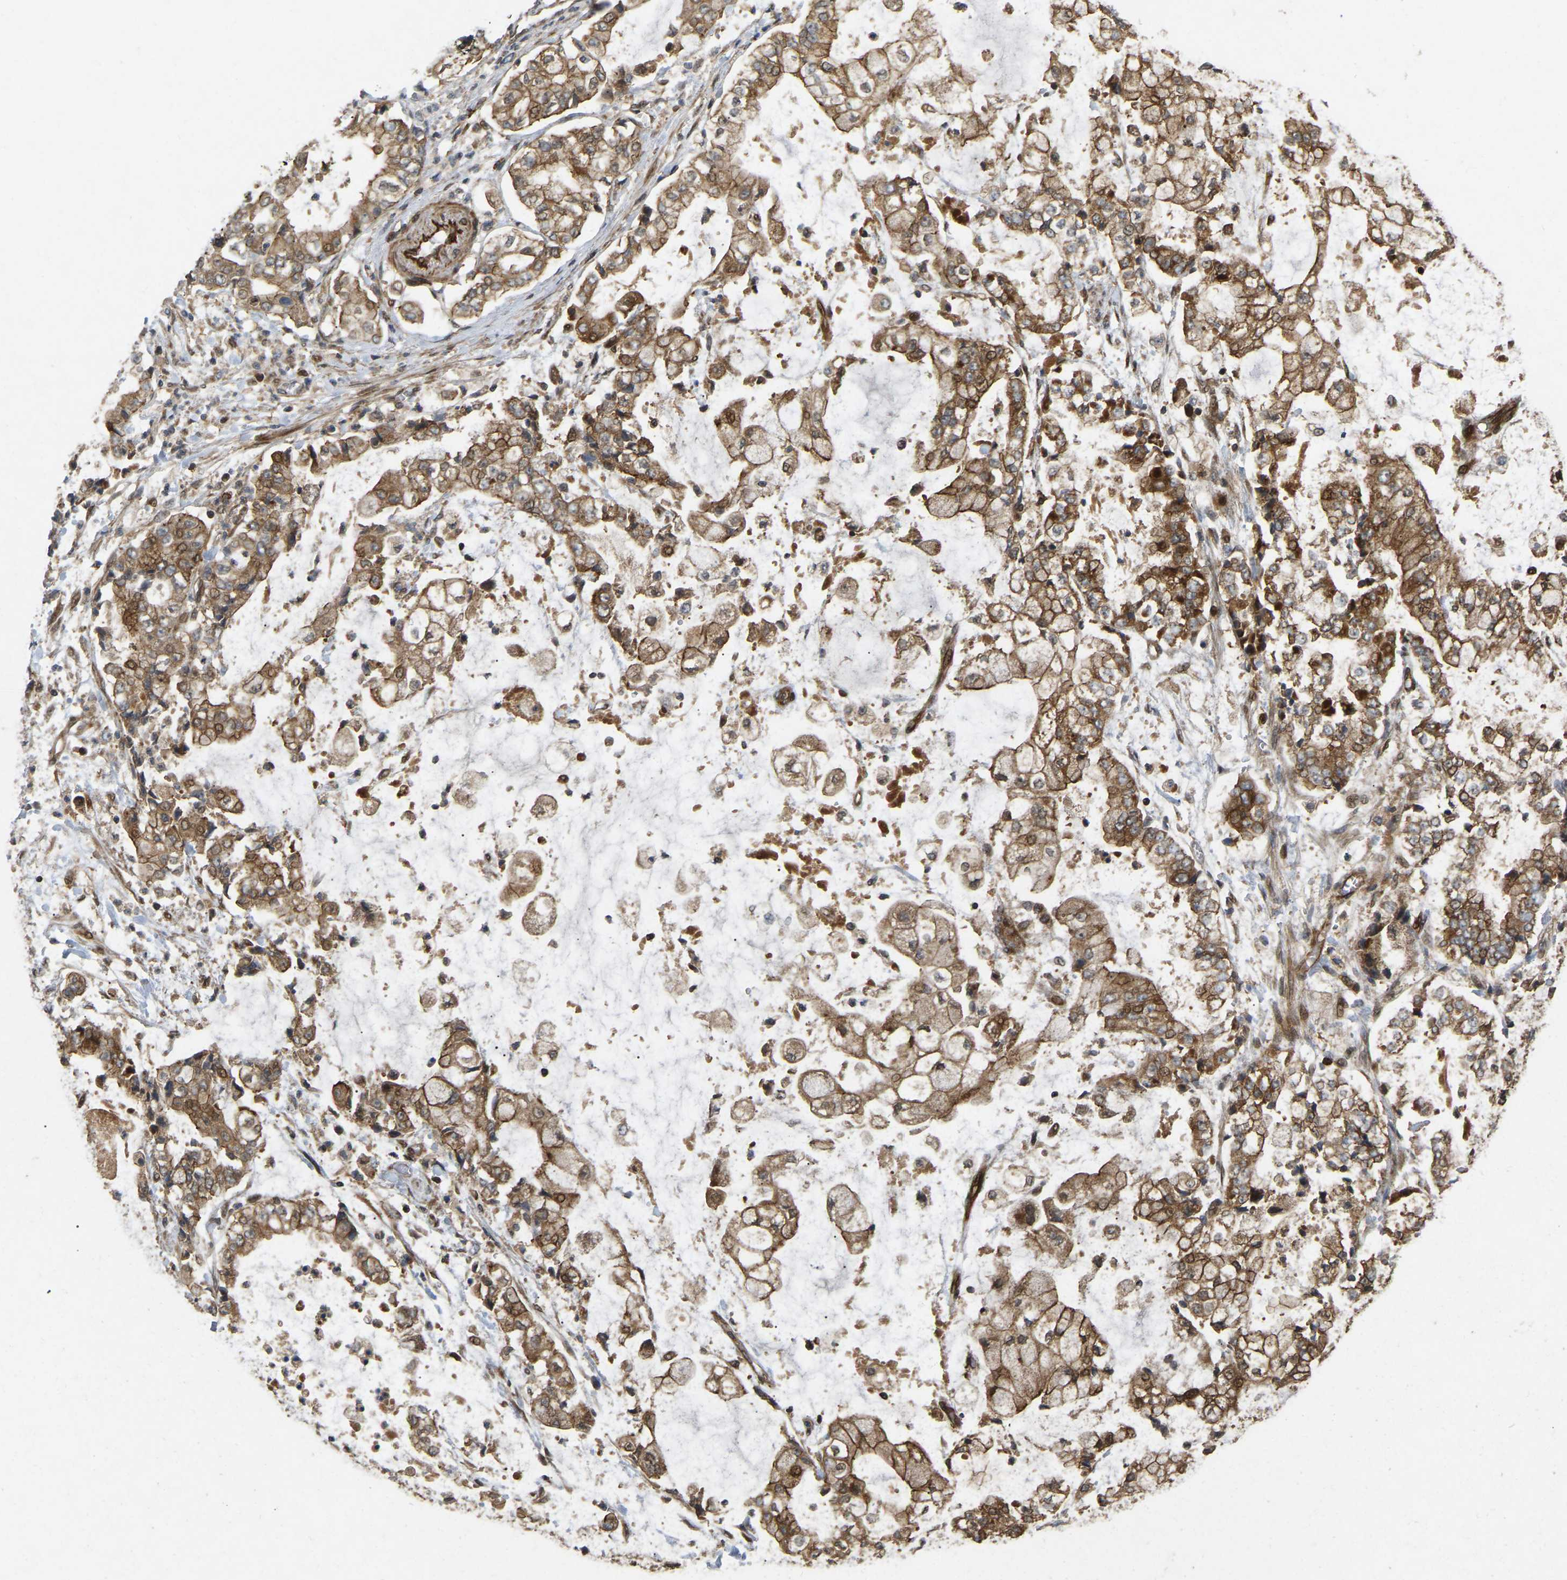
{"staining": {"intensity": "moderate", "quantity": ">75%", "location": "cytoplasmic/membranous,nuclear"}, "tissue": "stomach cancer", "cell_type": "Tumor cells", "image_type": "cancer", "snomed": [{"axis": "morphology", "description": "Adenocarcinoma, NOS"}, {"axis": "topography", "description": "Stomach"}], "caption": "High-power microscopy captured an immunohistochemistry (IHC) image of stomach cancer (adenocarcinoma), revealing moderate cytoplasmic/membranous and nuclear positivity in approximately >75% of tumor cells.", "gene": "KIAA1549", "patient": {"sex": "male", "age": 76}}